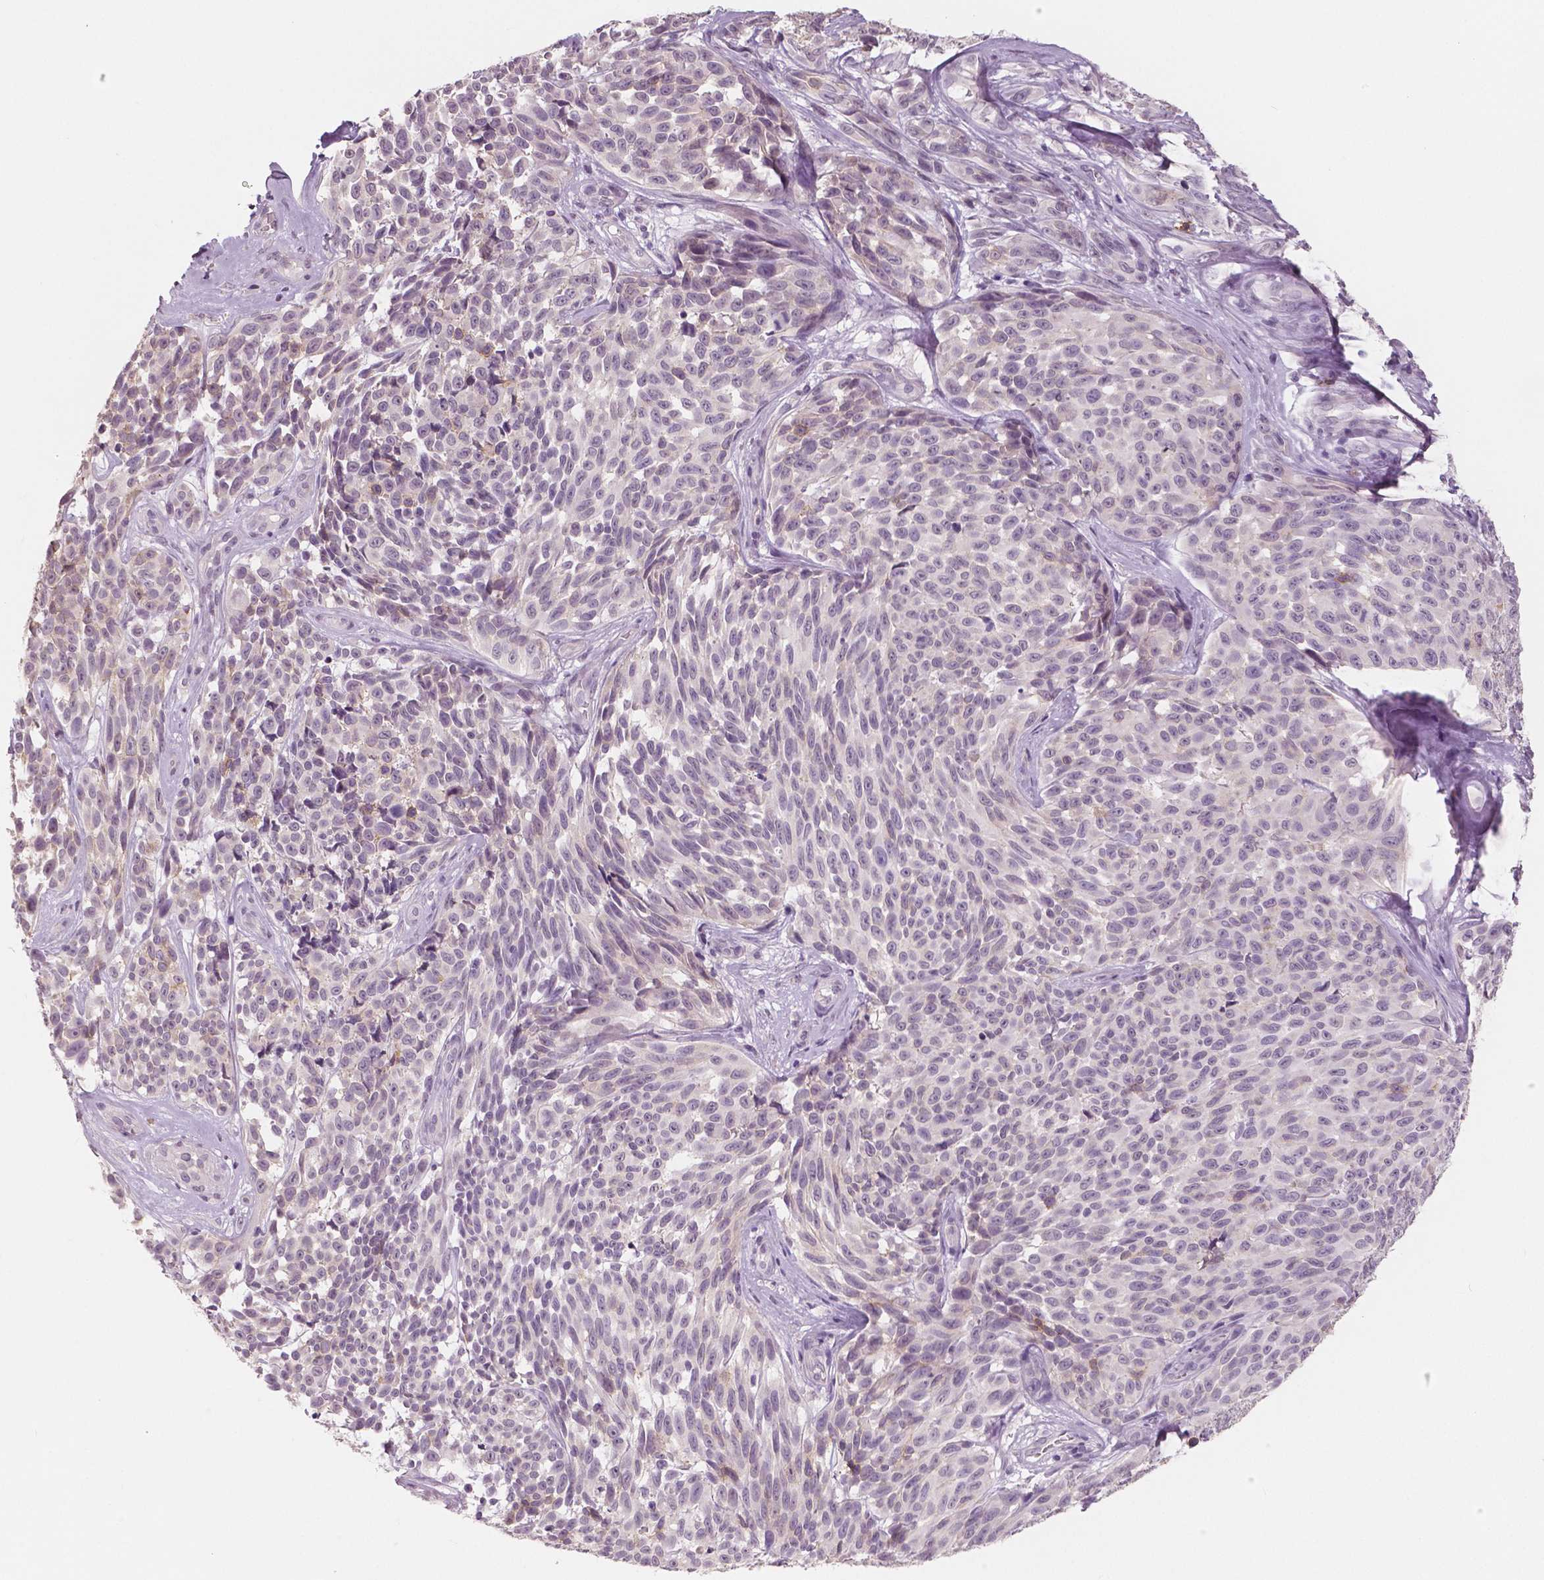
{"staining": {"intensity": "weak", "quantity": "25%-75%", "location": "cytoplasmic/membranous"}, "tissue": "melanoma", "cell_type": "Tumor cells", "image_type": "cancer", "snomed": [{"axis": "morphology", "description": "Malignant melanoma, NOS"}, {"axis": "topography", "description": "Skin"}], "caption": "IHC image of neoplastic tissue: malignant melanoma stained using IHC shows low levels of weak protein expression localized specifically in the cytoplasmic/membranous of tumor cells, appearing as a cytoplasmic/membranous brown color.", "gene": "KIT", "patient": {"sex": "female", "age": 88}}